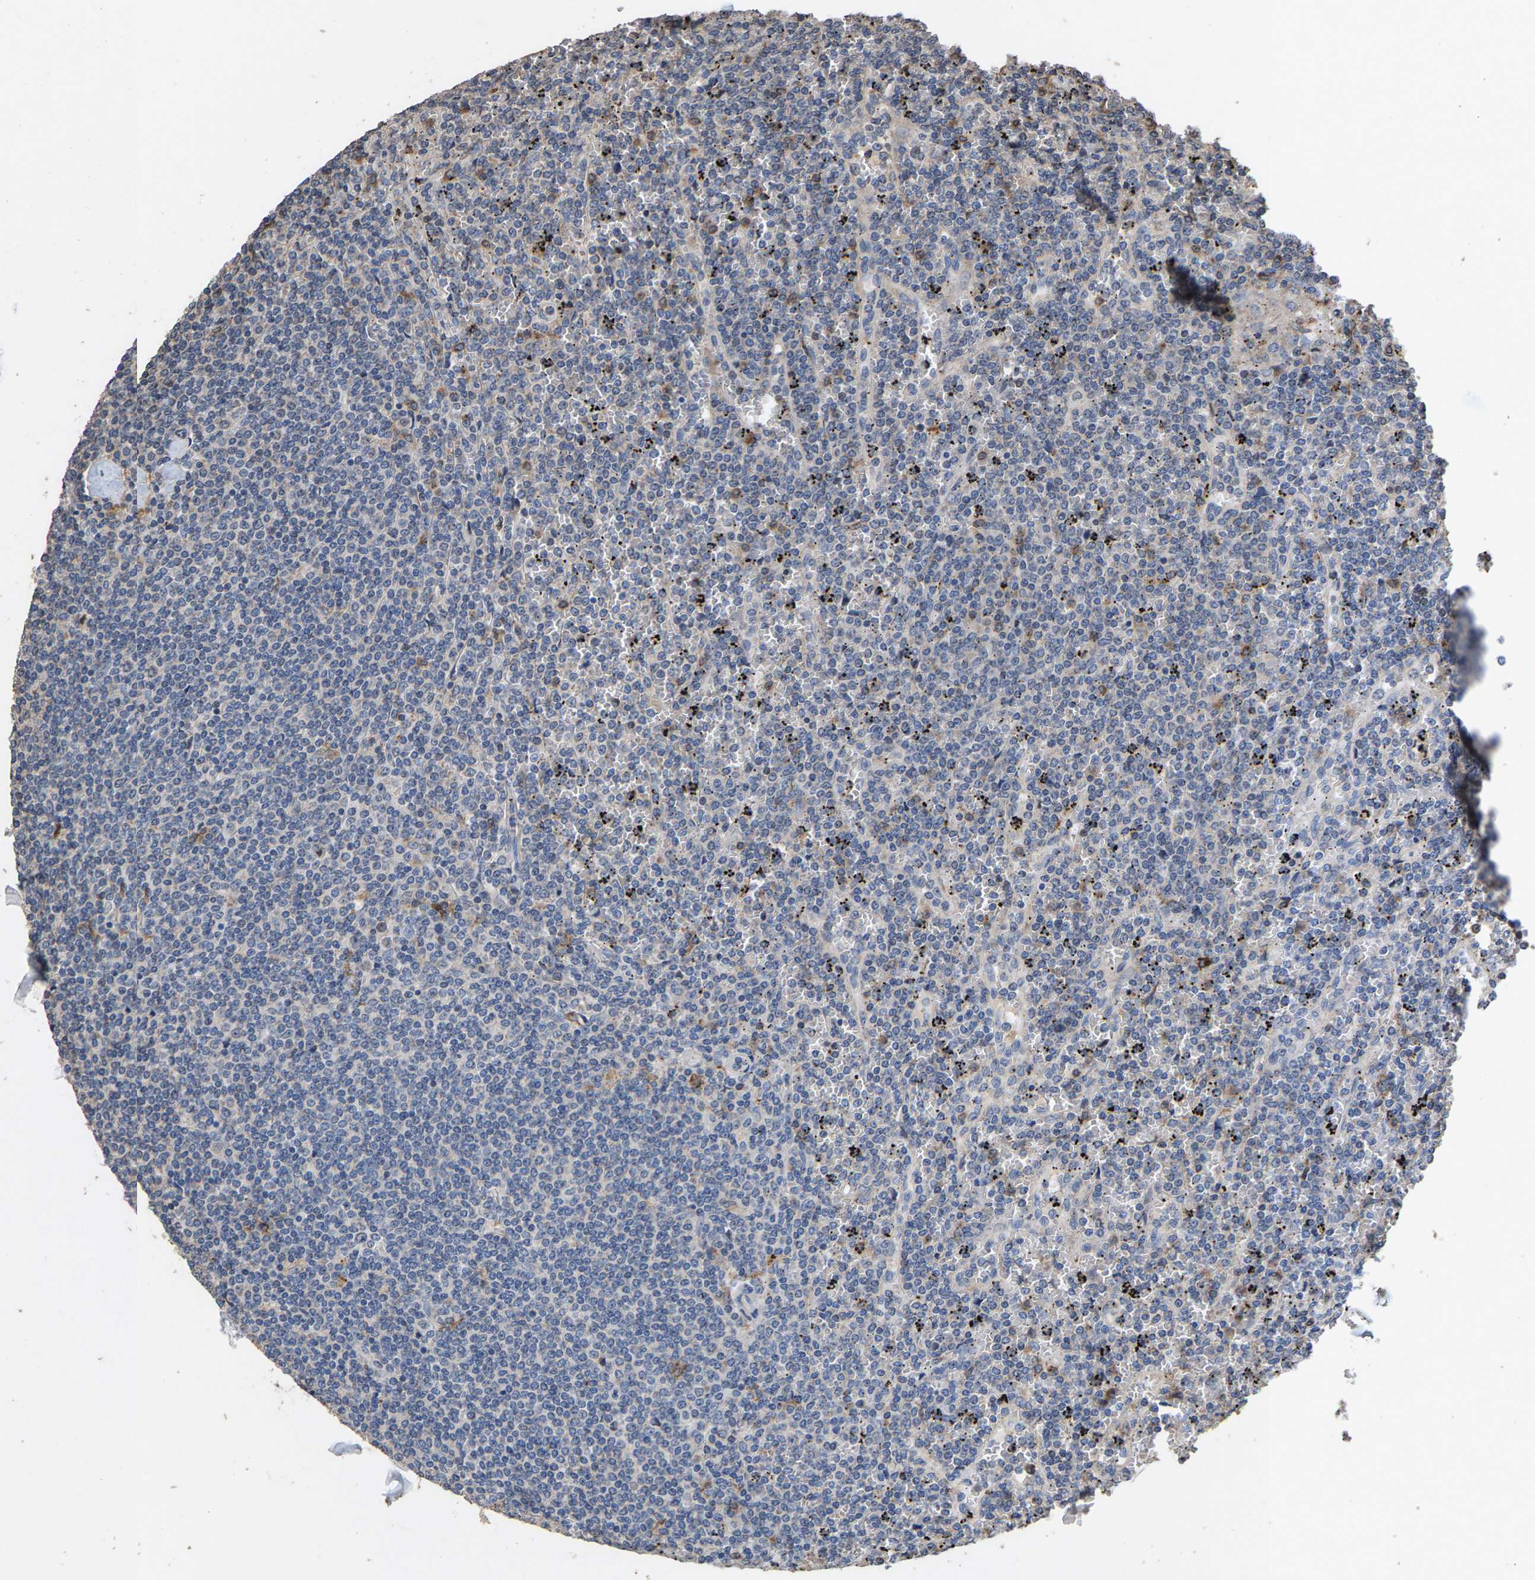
{"staining": {"intensity": "negative", "quantity": "none", "location": "none"}, "tissue": "lymphoma", "cell_type": "Tumor cells", "image_type": "cancer", "snomed": [{"axis": "morphology", "description": "Malignant lymphoma, non-Hodgkin's type, Low grade"}, {"axis": "topography", "description": "Spleen"}], "caption": "Lymphoma stained for a protein using immunohistochemistry (IHC) demonstrates no positivity tumor cells.", "gene": "TDRKH", "patient": {"sex": "female", "age": 19}}